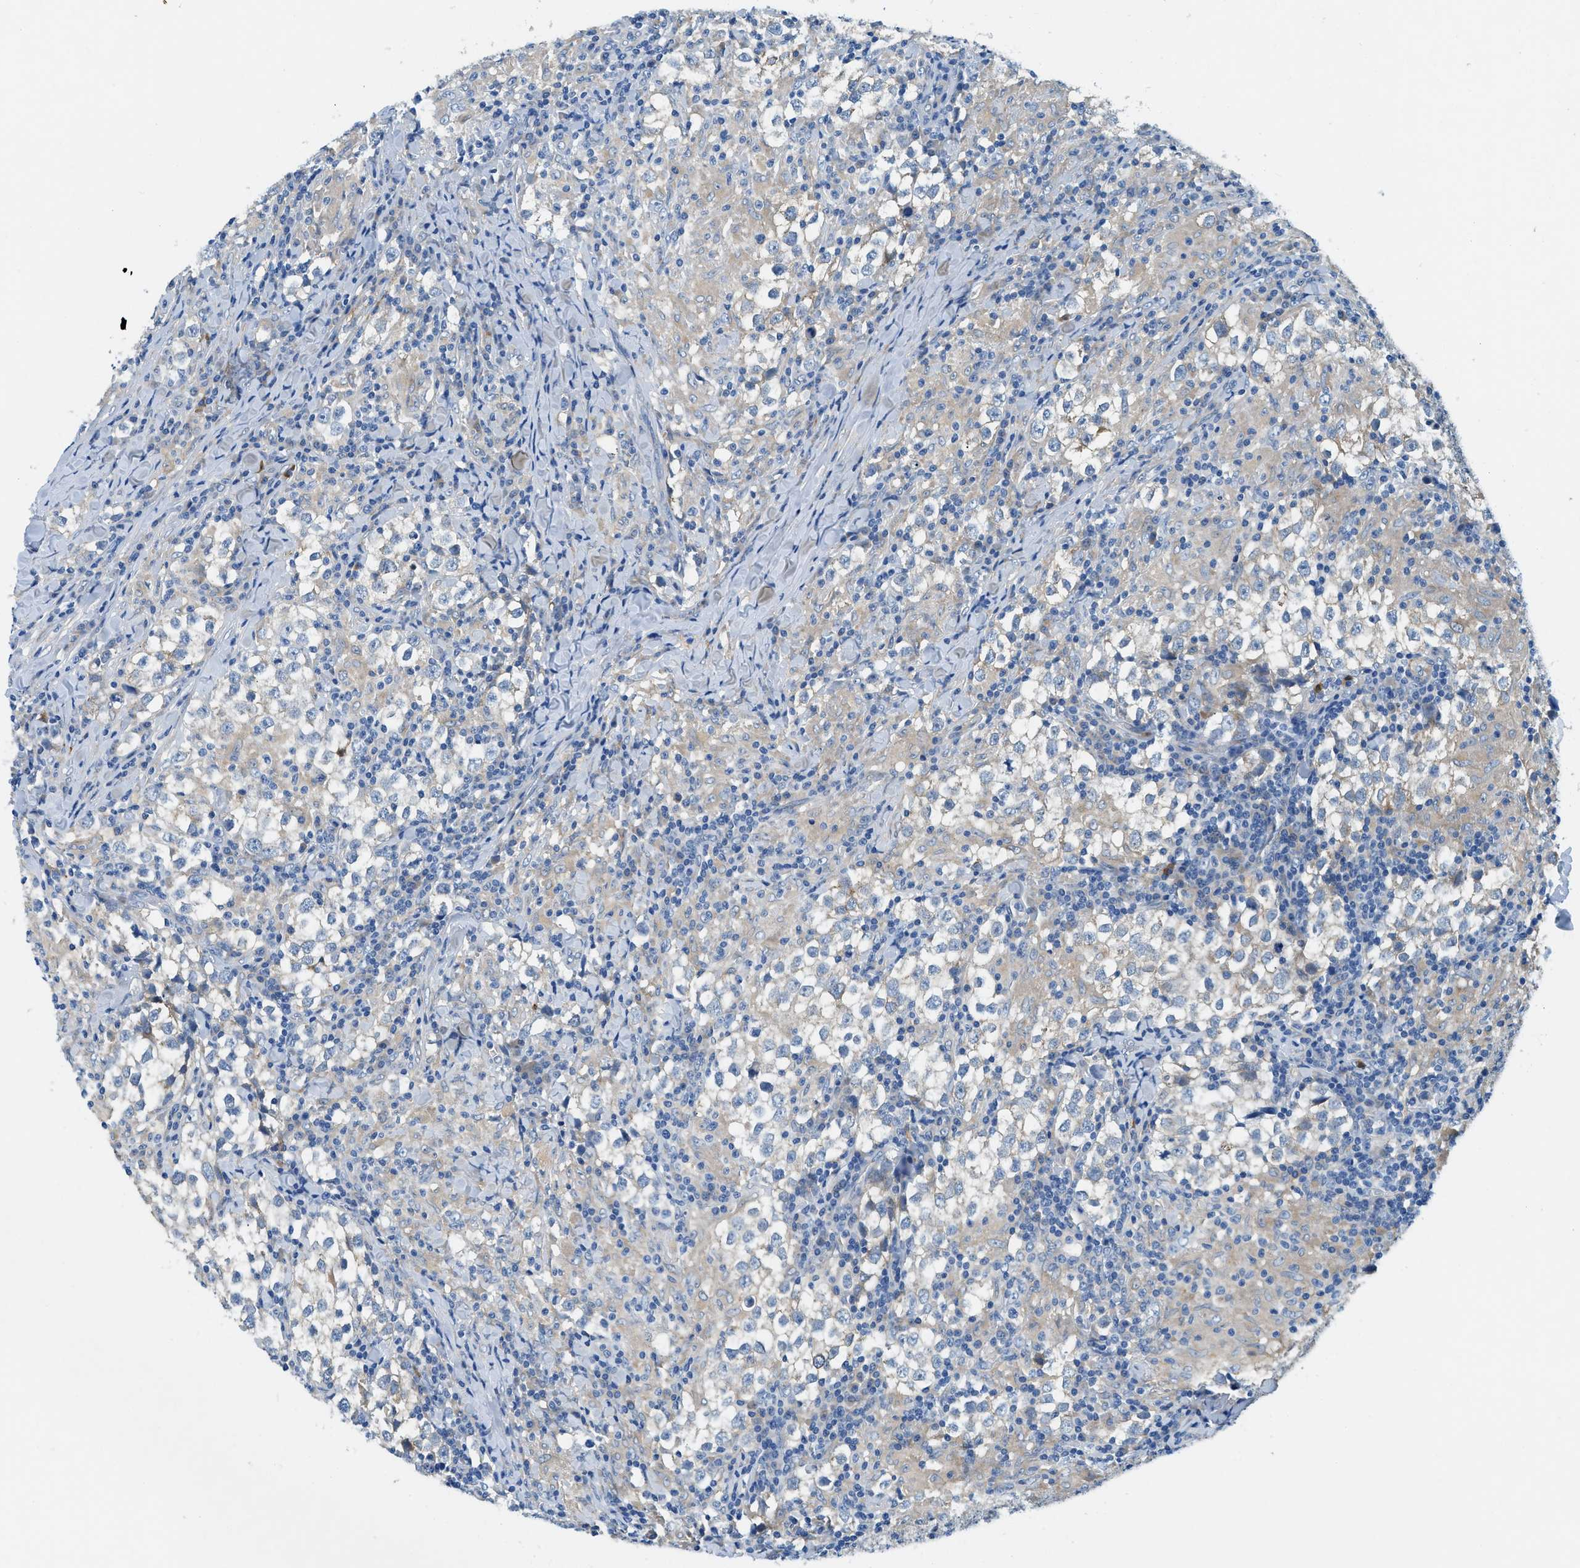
{"staining": {"intensity": "negative", "quantity": "none", "location": "none"}, "tissue": "testis cancer", "cell_type": "Tumor cells", "image_type": "cancer", "snomed": [{"axis": "morphology", "description": "Seminoma, NOS"}, {"axis": "morphology", "description": "Carcinoma, Embryonal, NOS"}, {"axis": "topography", "description": "Testis"}], "caption": "This image is of testis seminoma stained with immunohistochemistry to label a protein in brown with the nuclei are counter-stained blue. There is no staining in tumor cells.", "gene": "ZDHHC13", "patient": {"sex": "male", "age": 36}}